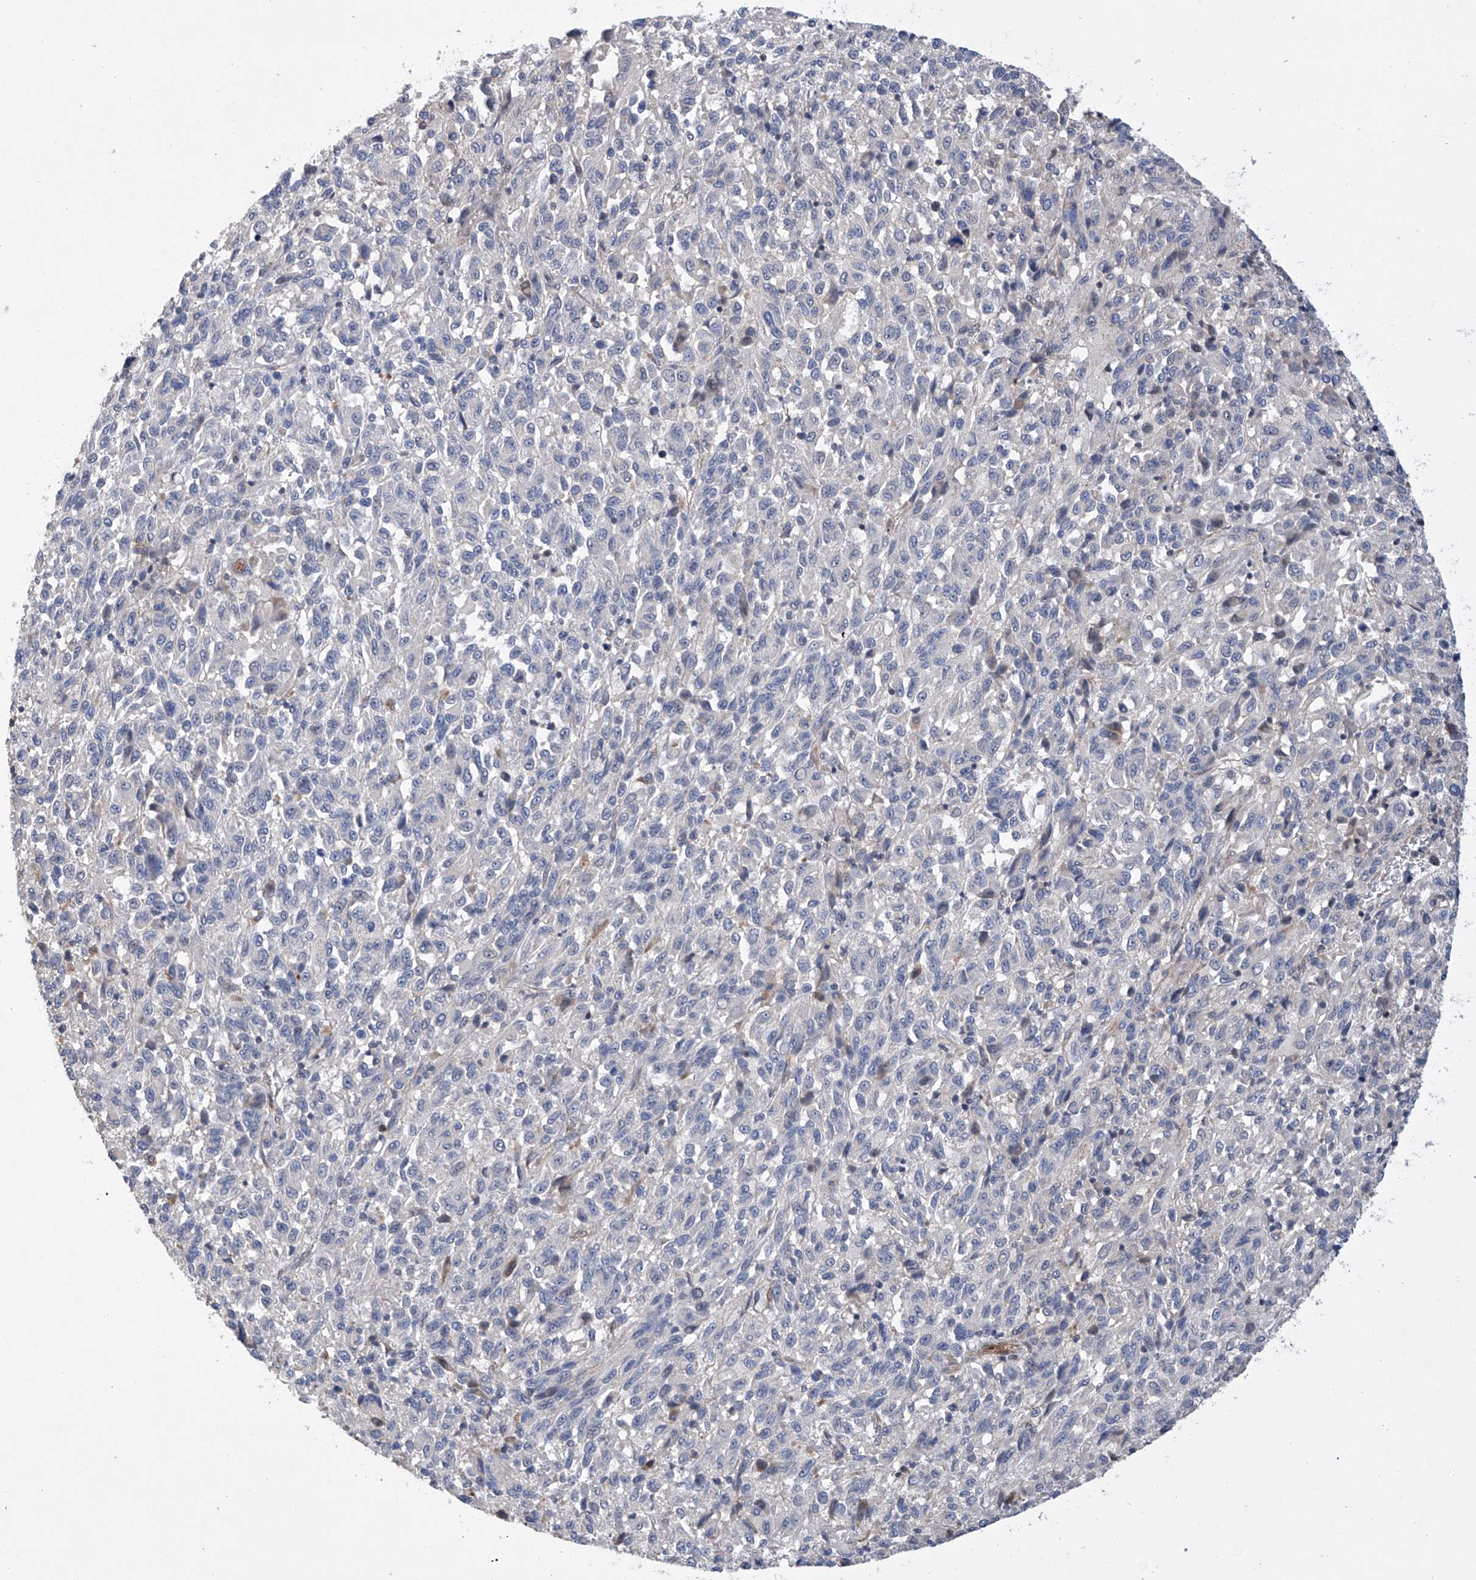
{"staining": {"intensity": "negative", "quantity": "none", "location": "none"}, "tissue": "melanoma", "cell_type": "Tumor cells", "image_type": "cancer", "snomed": [{"axis": "morphology", "description": "Malignant melanoma, Metastatic site"}, {"axis": "topography", "description": "Lung"}], "caption": "The image exhibits no significant staining in tumor cells of malignant melanoma (metastatic site).", "gene": "AFG1L", "patient": {"sex": "male", "age": 64}}